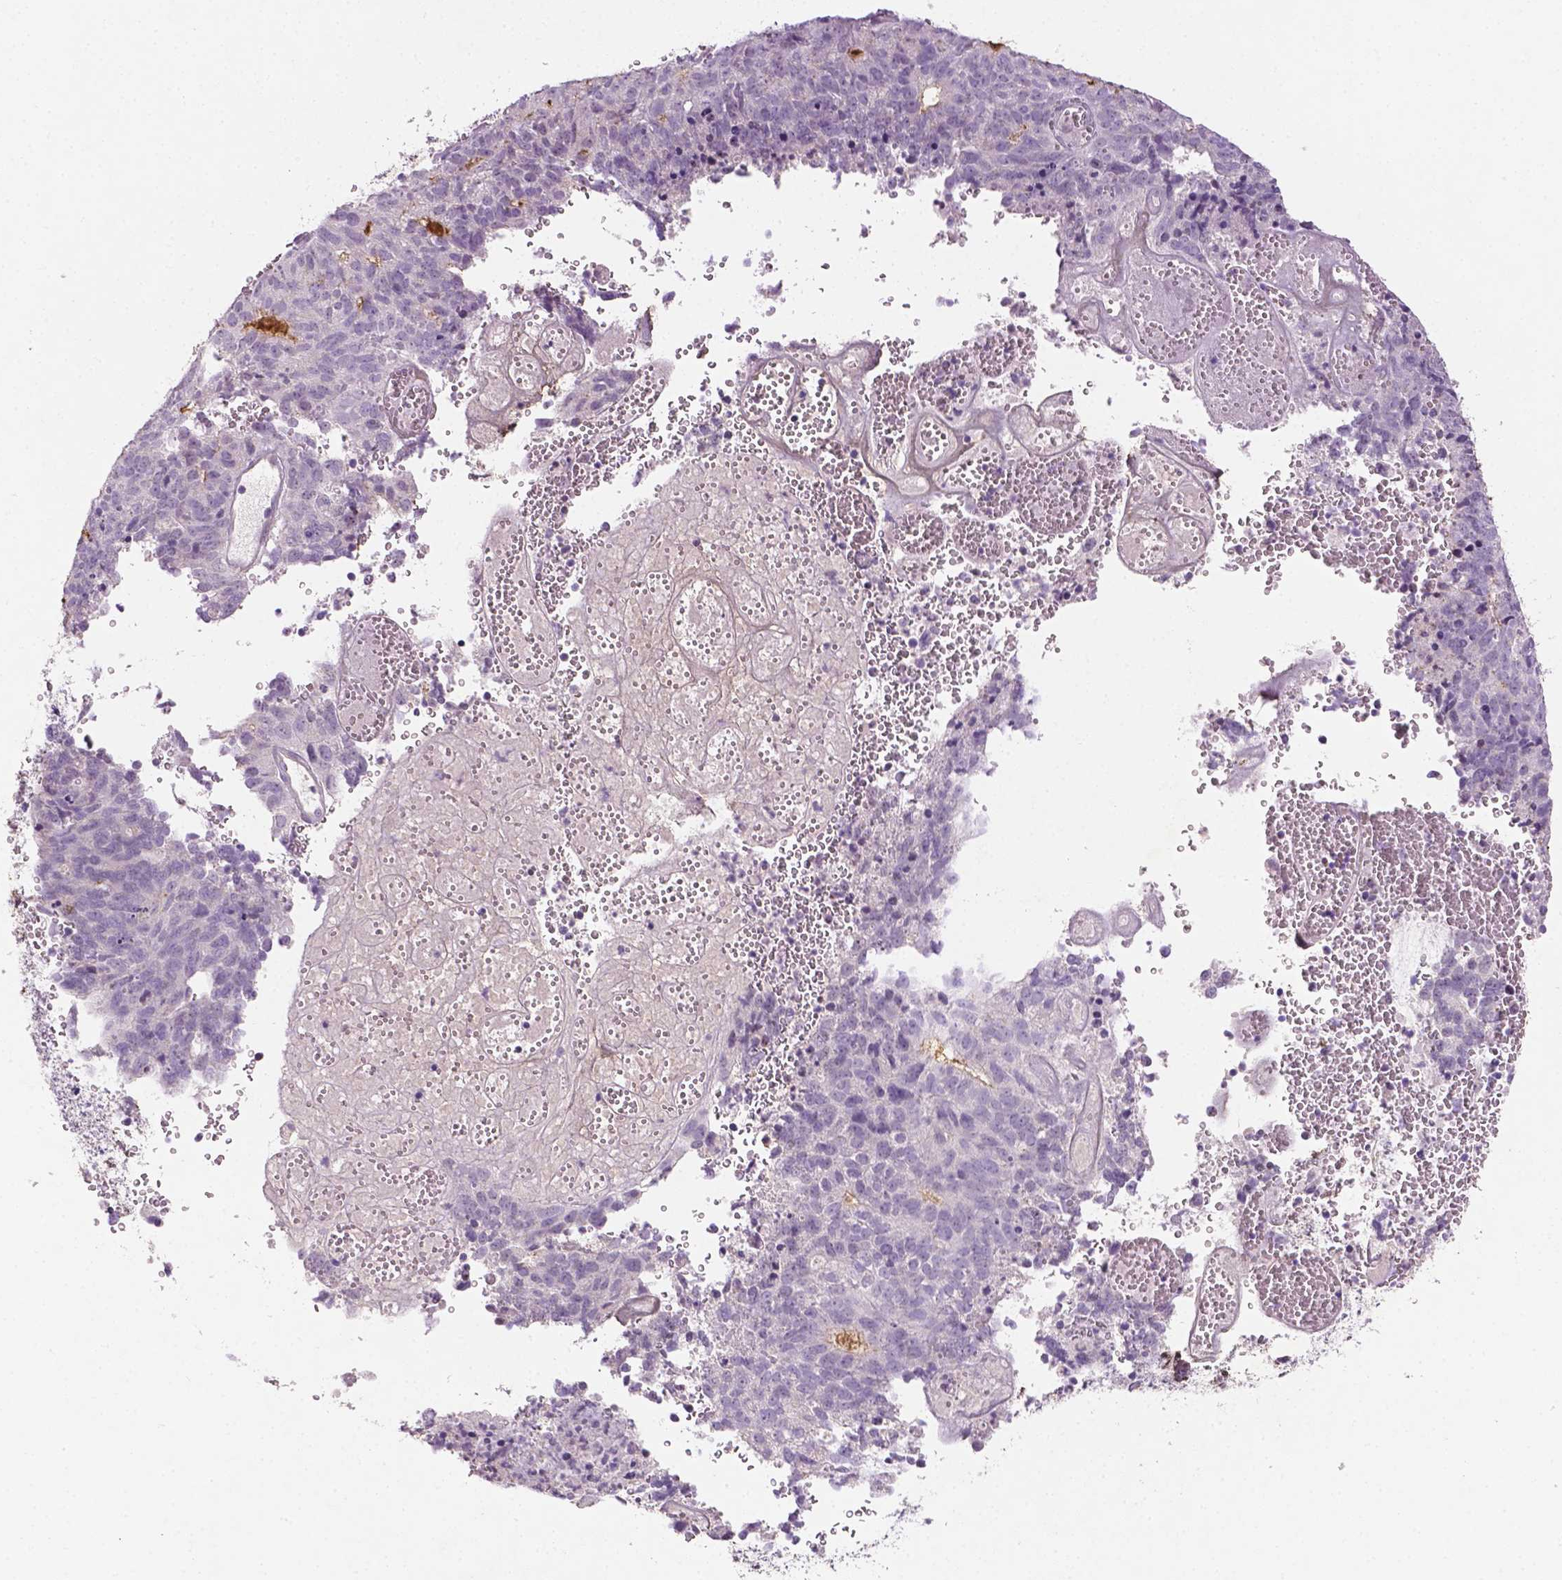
{"staining": {"intensity": "negative", "quantity": "none", "location": "none"}, "tissue": "cervical cancer", "cell_type": "Tumor cells", "image_type": "cancer", "snomed": [{"axis": "morphology", "description": "Adenocarcinoma, NOS"}, {"axis": "topography", "description": "Cervix"}], "caption": "Tumor cells show no significant protein expression in cervical cancer.", "gene": "DLG2", "patient": {"sex": "female", "age": 38}}